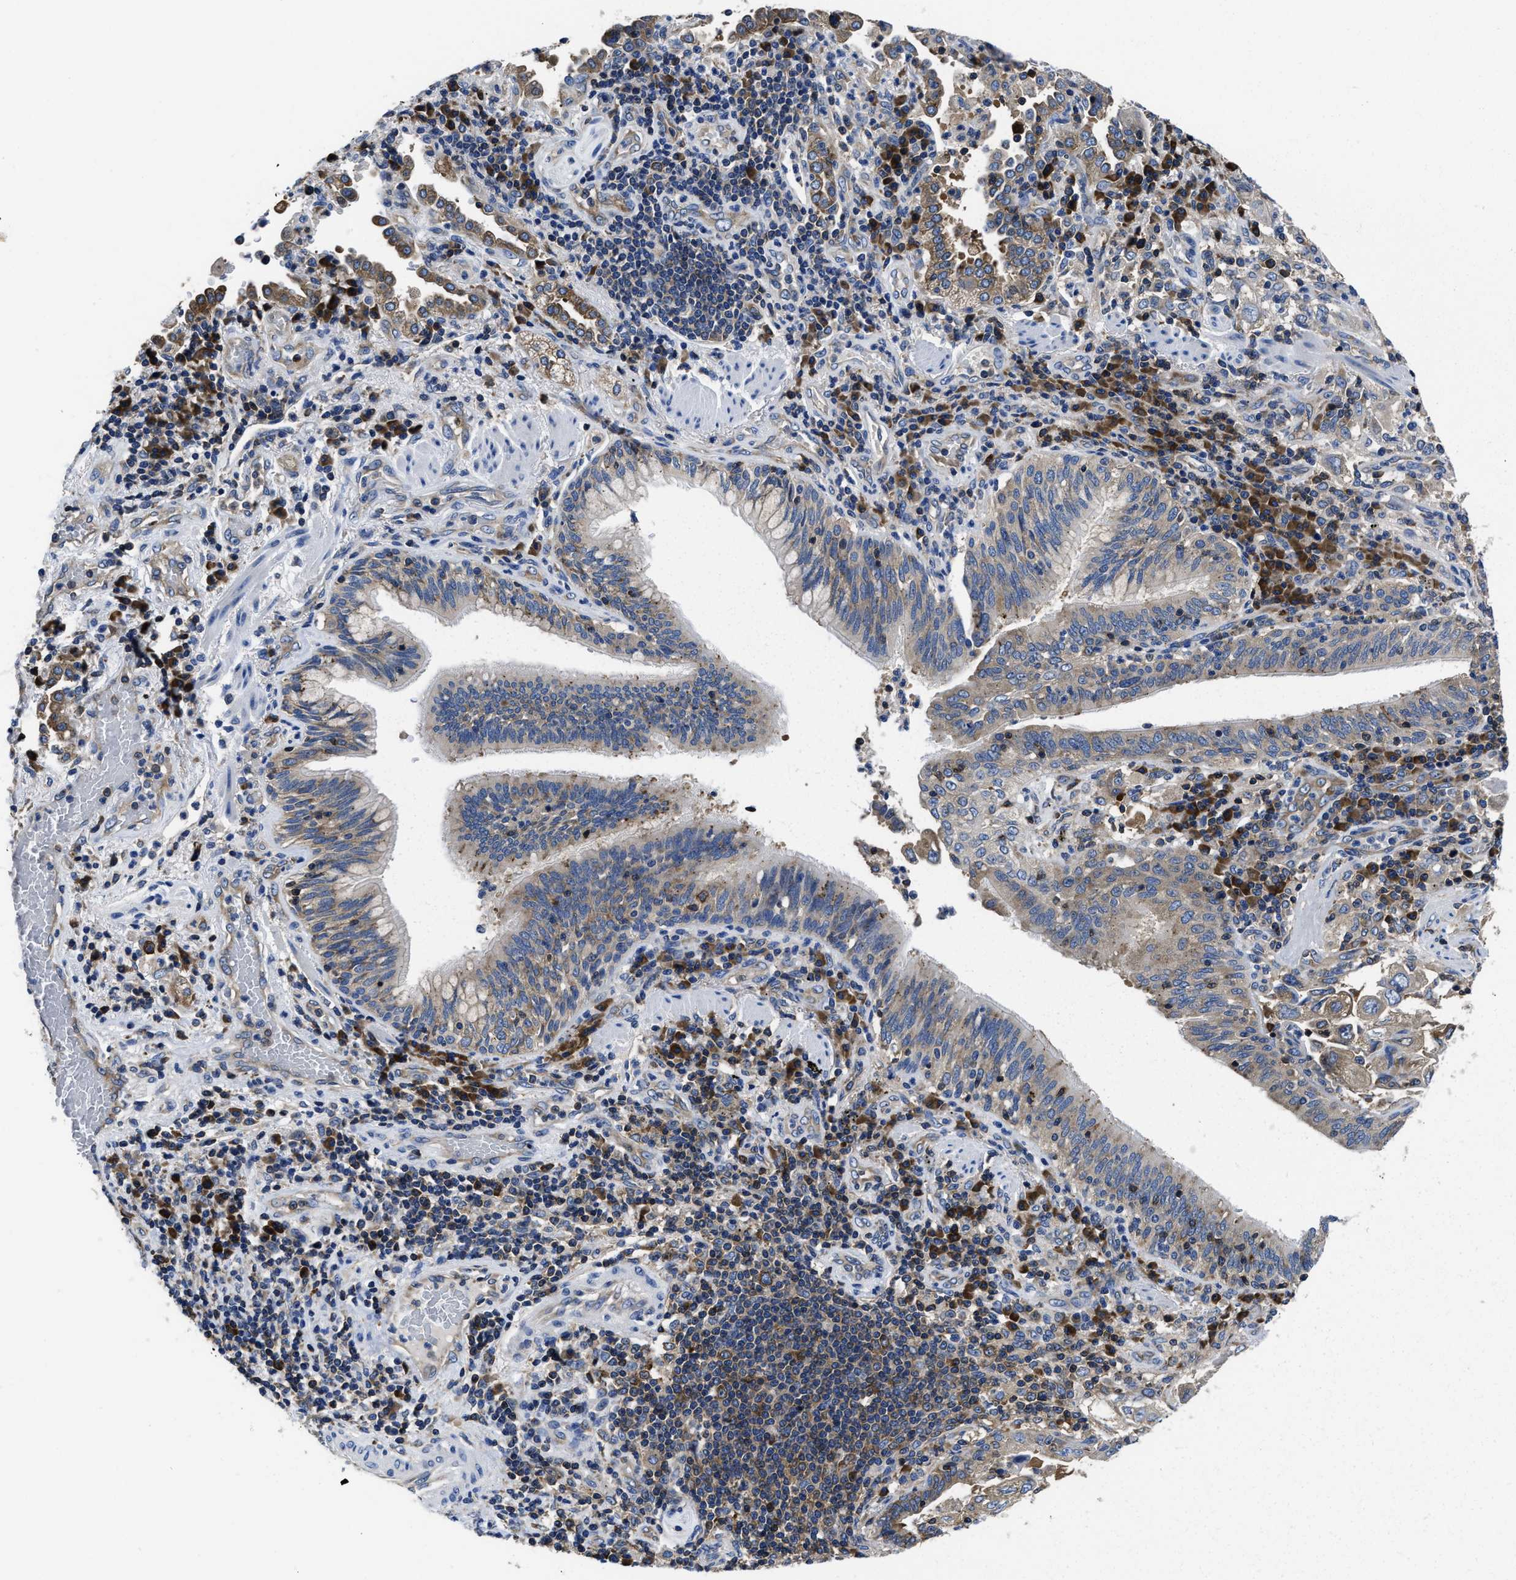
{"staining": {"intensity": "moderate", "quantity": "<25%", "location": "cytoplasmic/membranous"}, "tissue": "lung cancer", "cell_type": "Tumor cells", "image_type": "cancer", "snomed": [{"axis": "morphology", "description": "Adenocarcinoma, NOS"}, {"axis": "topography", "description": "Lung"}], "caption": "Immunohistochemistry (IHC) image of lung cancer (adenocarcinoma) stained for a protein (brown), which reveals low levels of moderate cytoplasmic/membranous positivity in approximately <25% of tumor cells.", "gene": "YARS1", "patient": {"sex": "male", "age": 64}}